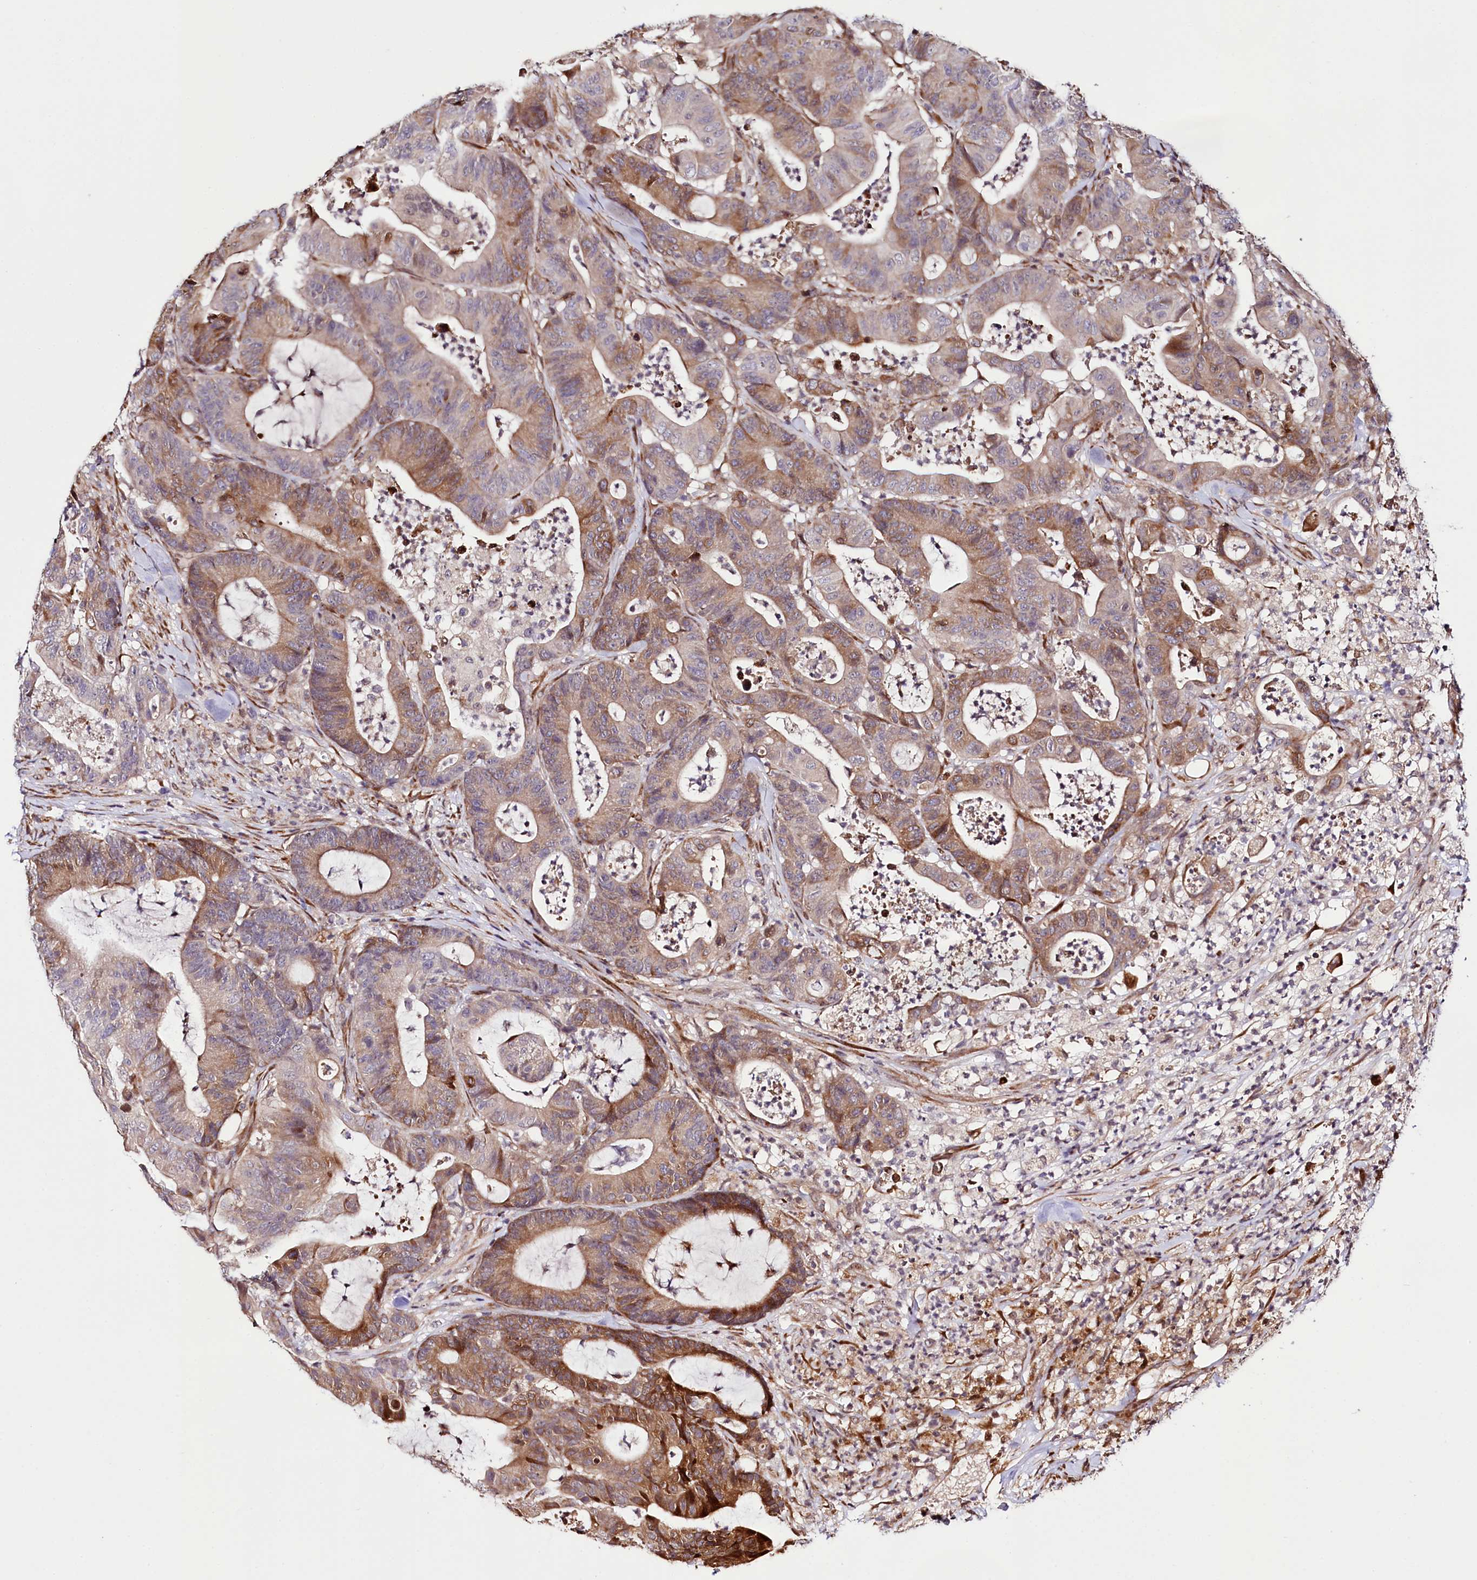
{"staining": {"intensity": "moderate", "quantity": "25%-75%", "location": "cytoplasmic/membranous"}, "tissue": "colorectal cancer", "cell_type": "Tumor cells", "image_type": "cancer", "snomed": [{"axis": "morphology", "description": "Adenocarcinoma, NOS"}, {"axis": "topography", "description": "Colon"}], "caption": "A brown stain shows moderate cytoplasmic/membranous staining of a protein in human colorectal adenocarcinoma tumor cells. (brown staining indicates protein expression, while blue staining denotes nuclei).", "gene": "CUTC", "patient": {"sex": "female", "age": 84}}